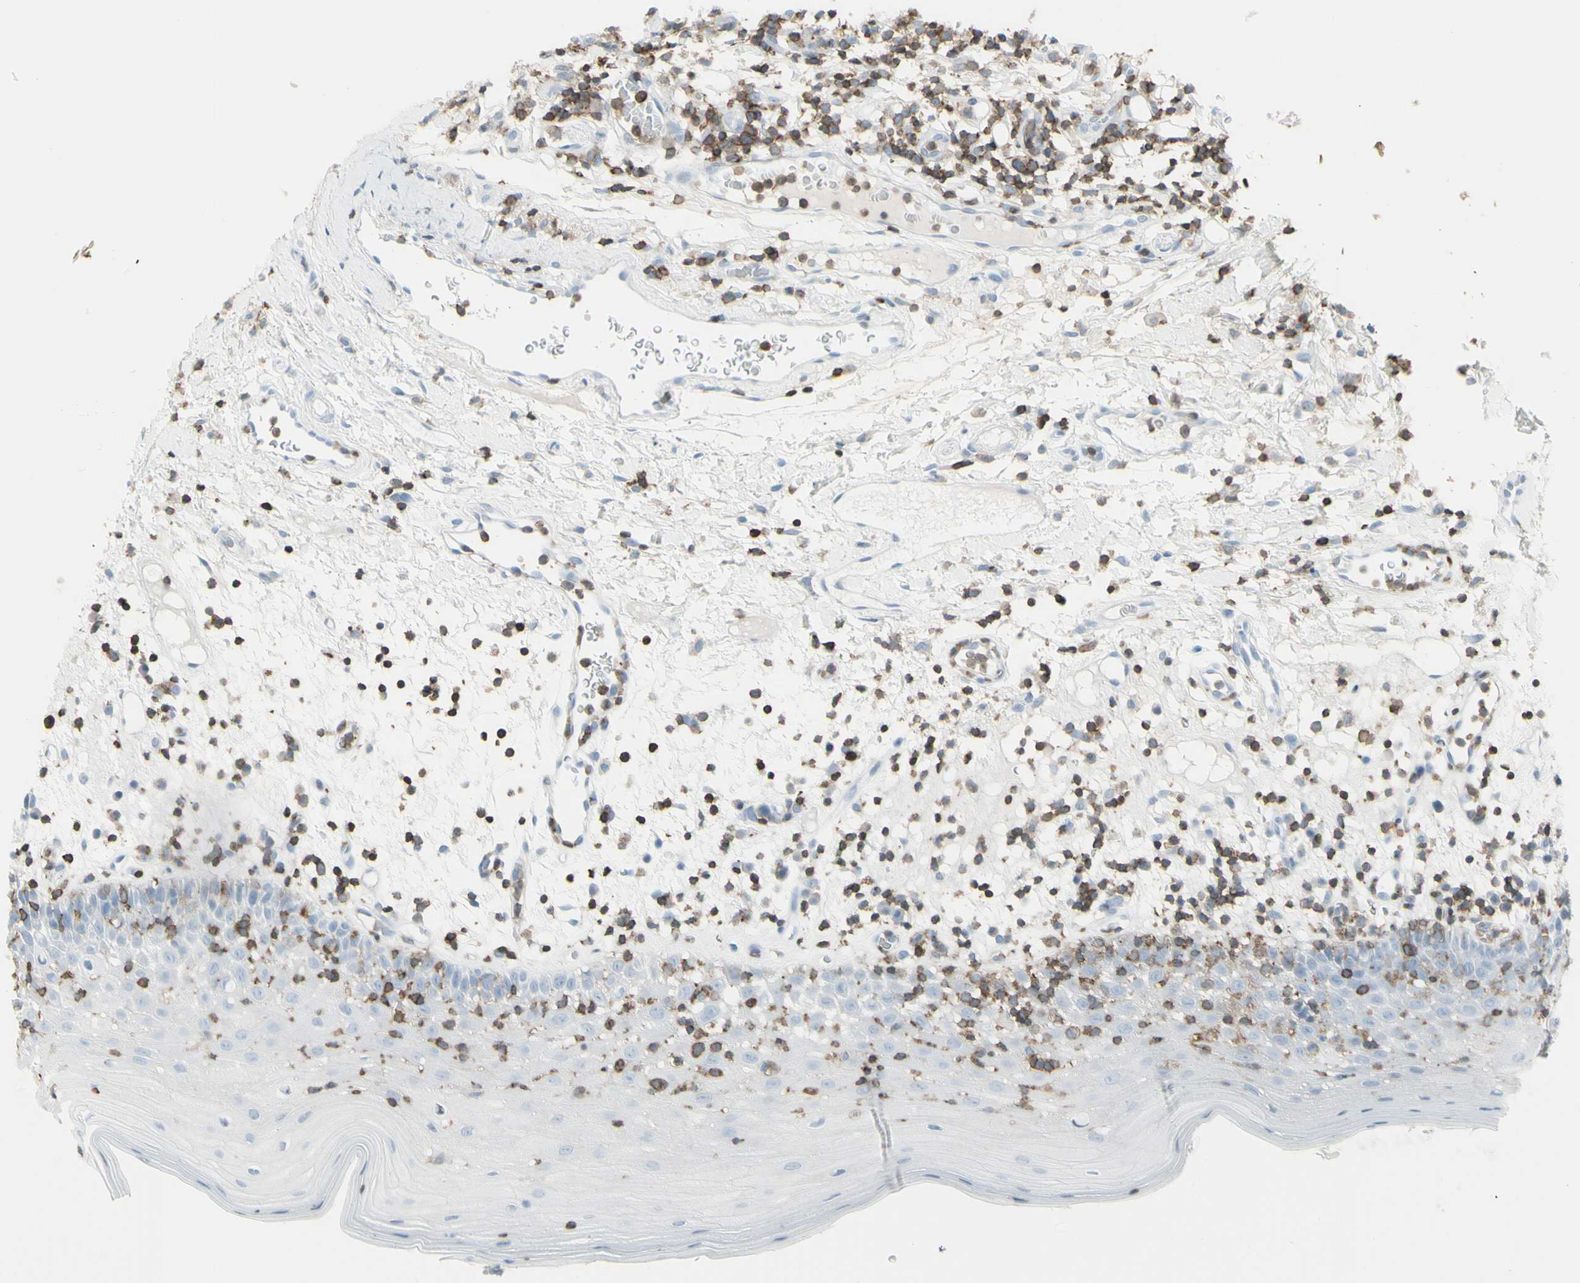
{"staining": {"intensity": "weak", "quantity": "<25%", "location": "cytoplasmic/membranous"}, "tissue": "oral mucosa", "cell_type": "Squamous epithelial cells", "image_type": "normal", "snomed": [{"axis": "morphology", "description": "Normal tissue, NOS"}, {"axis": "morphology", "description": "Squamous cell carcinoma, NOS"}, {"axis": "topography", "description": "Skeletal muscle"}, {"axis": "topography", "description": "Oral tissue"}], "caption": "DAB immunohistochemical staining of unremarkable human oral mucosa displays no significant expression in squamous epithelial cells. (DAB IHC visualized using brightfield microscopy, high magnification).", "gene": "NRG1", "patient": {"sex": "male", "age": 71}}